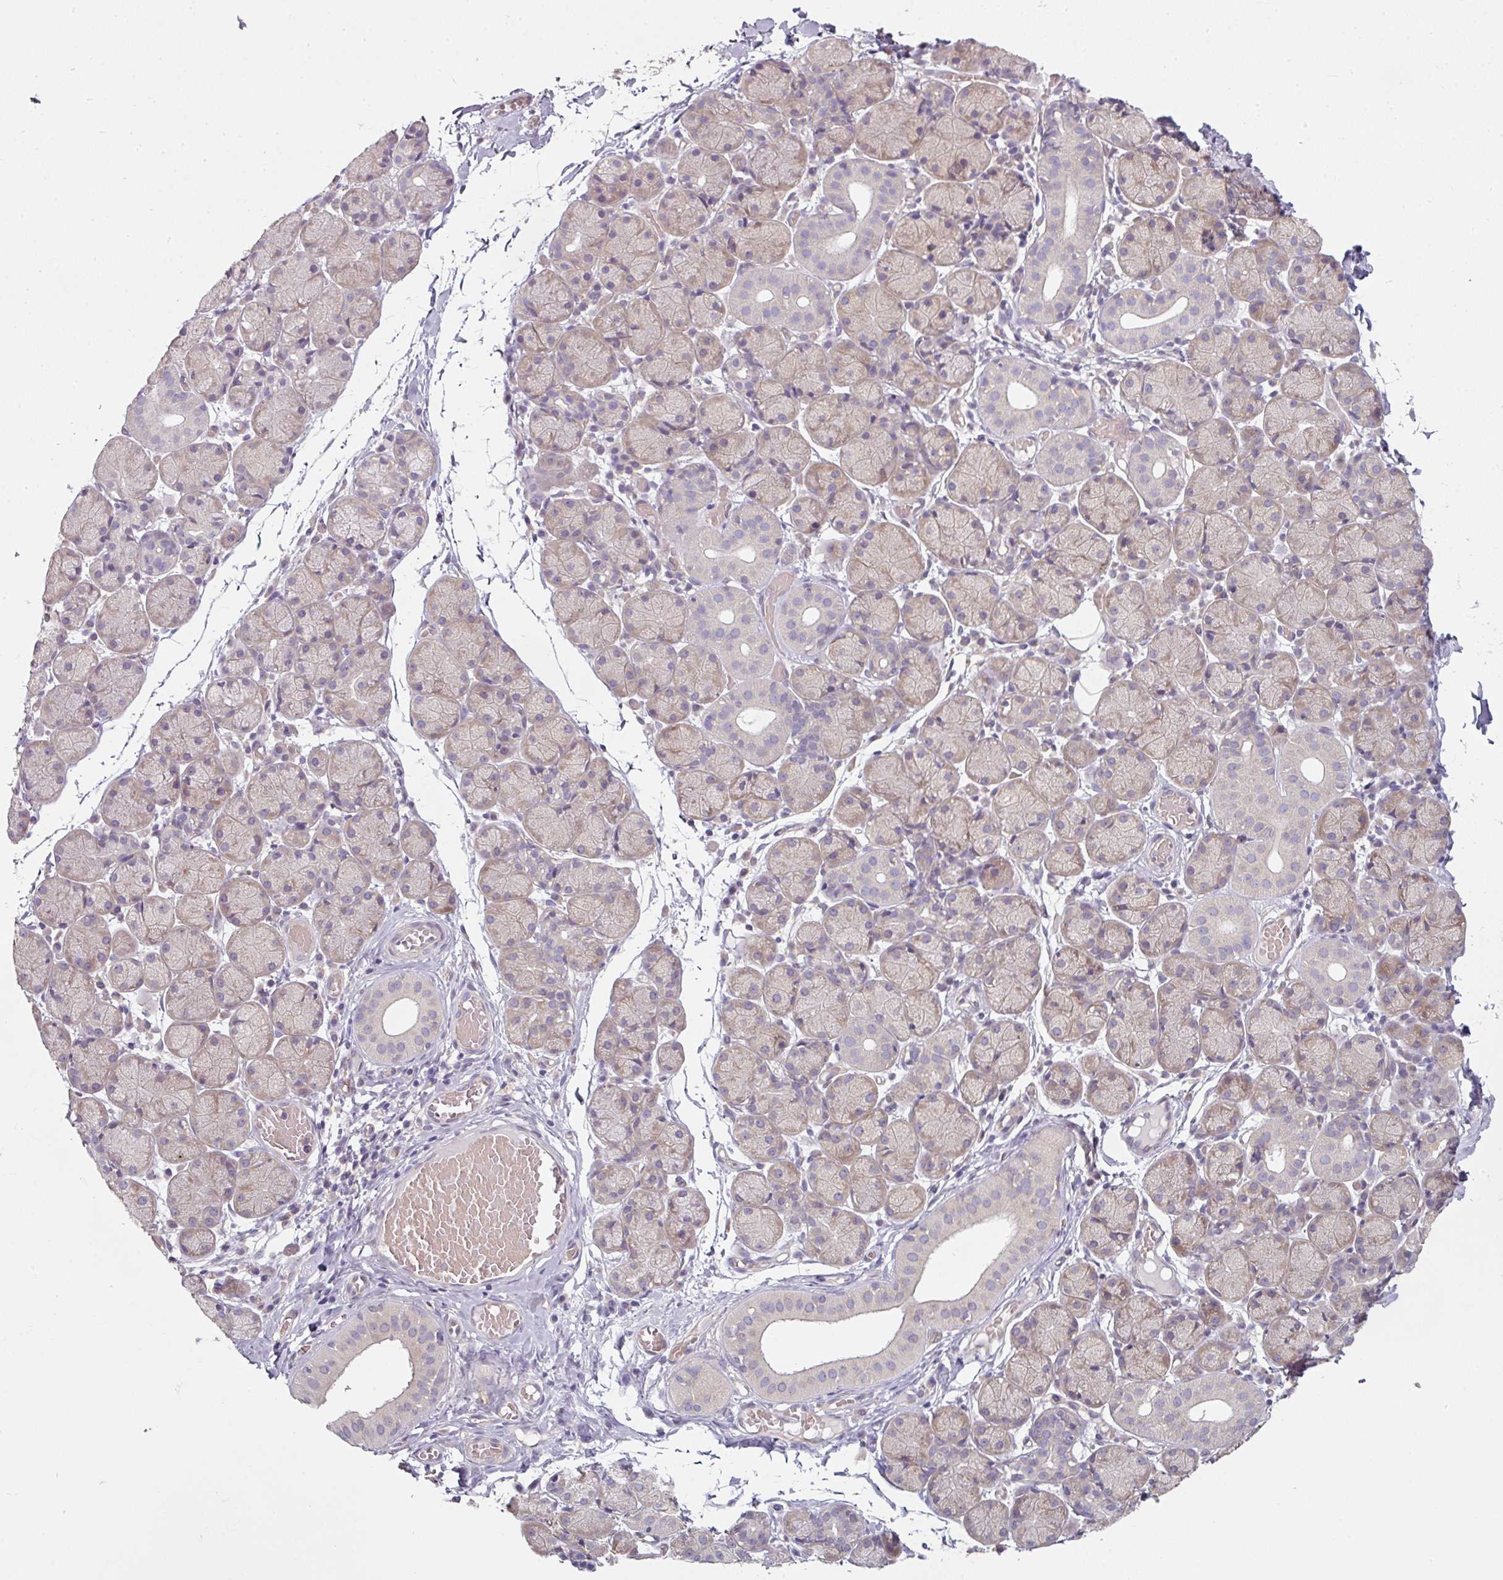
{"staining": {"intensity": "weak", "quantity": "25%-75%", "location": "cytoplasmic/membranous"}, "tissue": "salivary gland", "cell_type": "Glandular cells", "image_type": "normal", "snomed": [{"axis": "morphology", "description": "Normal tissue, NOS"}, {"axis": "topography", "description": "Salivary gland"}], "caption": "An image of human salivary gland stained for a protein demonstrates weak cytoplasmic/membranous brown staining in glandular cells. The protein of interest is stained brown, and the nuclei are stained in blue (DAB IHC with brightfield microscopy, high magnification).", "gene": "C19orf33", "patient": {"sex": "female", "age": 24}}